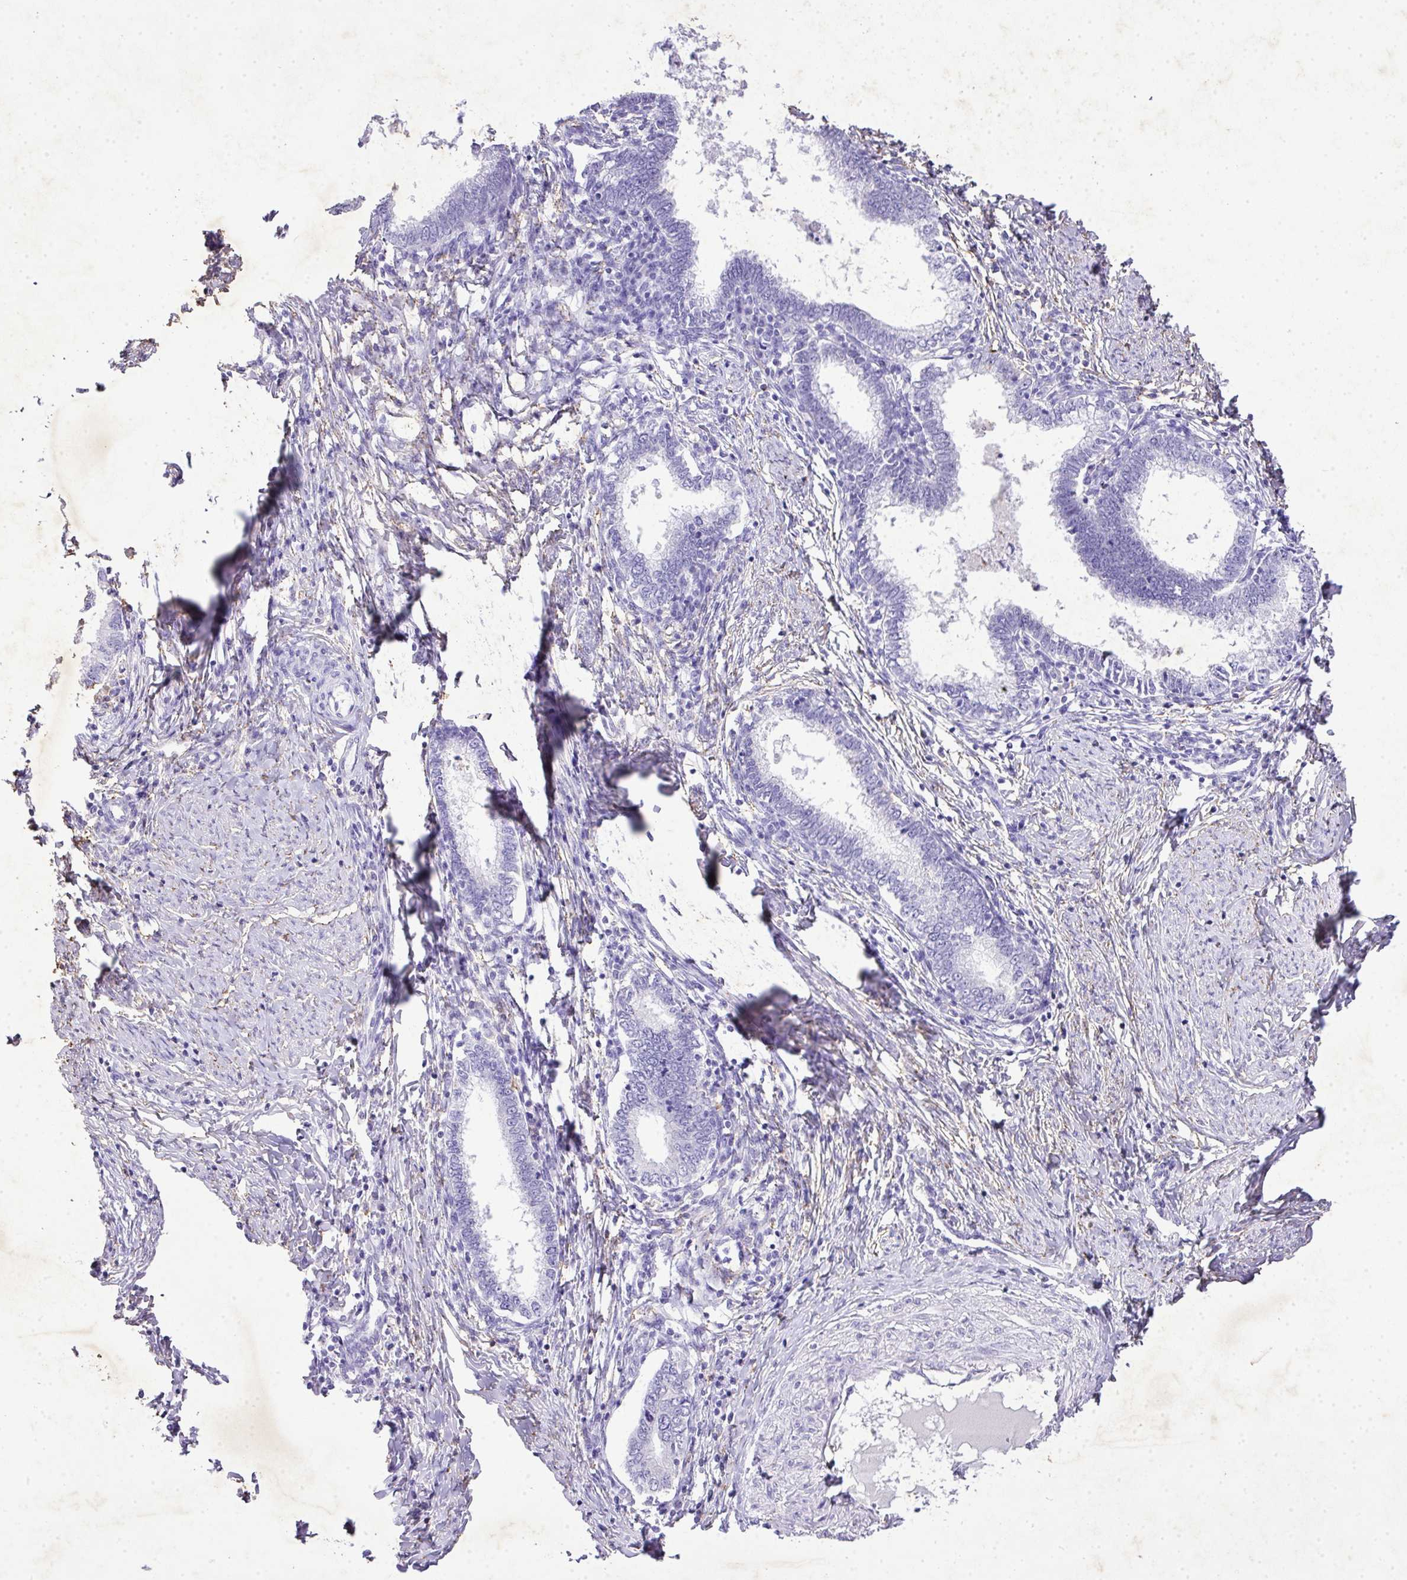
{"staining": {"intensity": "negative", "quantity": "none", "location": "none"}, "tissue": "cervical cancer", "cell_type": "Tumor cells", "image_type": "cancer", "snomed": [{"axis": "morphology", "description": "Adenocarcinoma, NOS"}, {"axis": "topography", "description": "Cervix"}], "caption": "DAB (3,3'-diaminobenzidine) immunohistochemical staining of human cervical adenocarcinoma demonstrates no significant expression in tumor cells. (Brightfield microscopy of DAB IHC at high magnification).", "gene": "KCNJ11", "patient": {"sex": "female", "age": 36}}